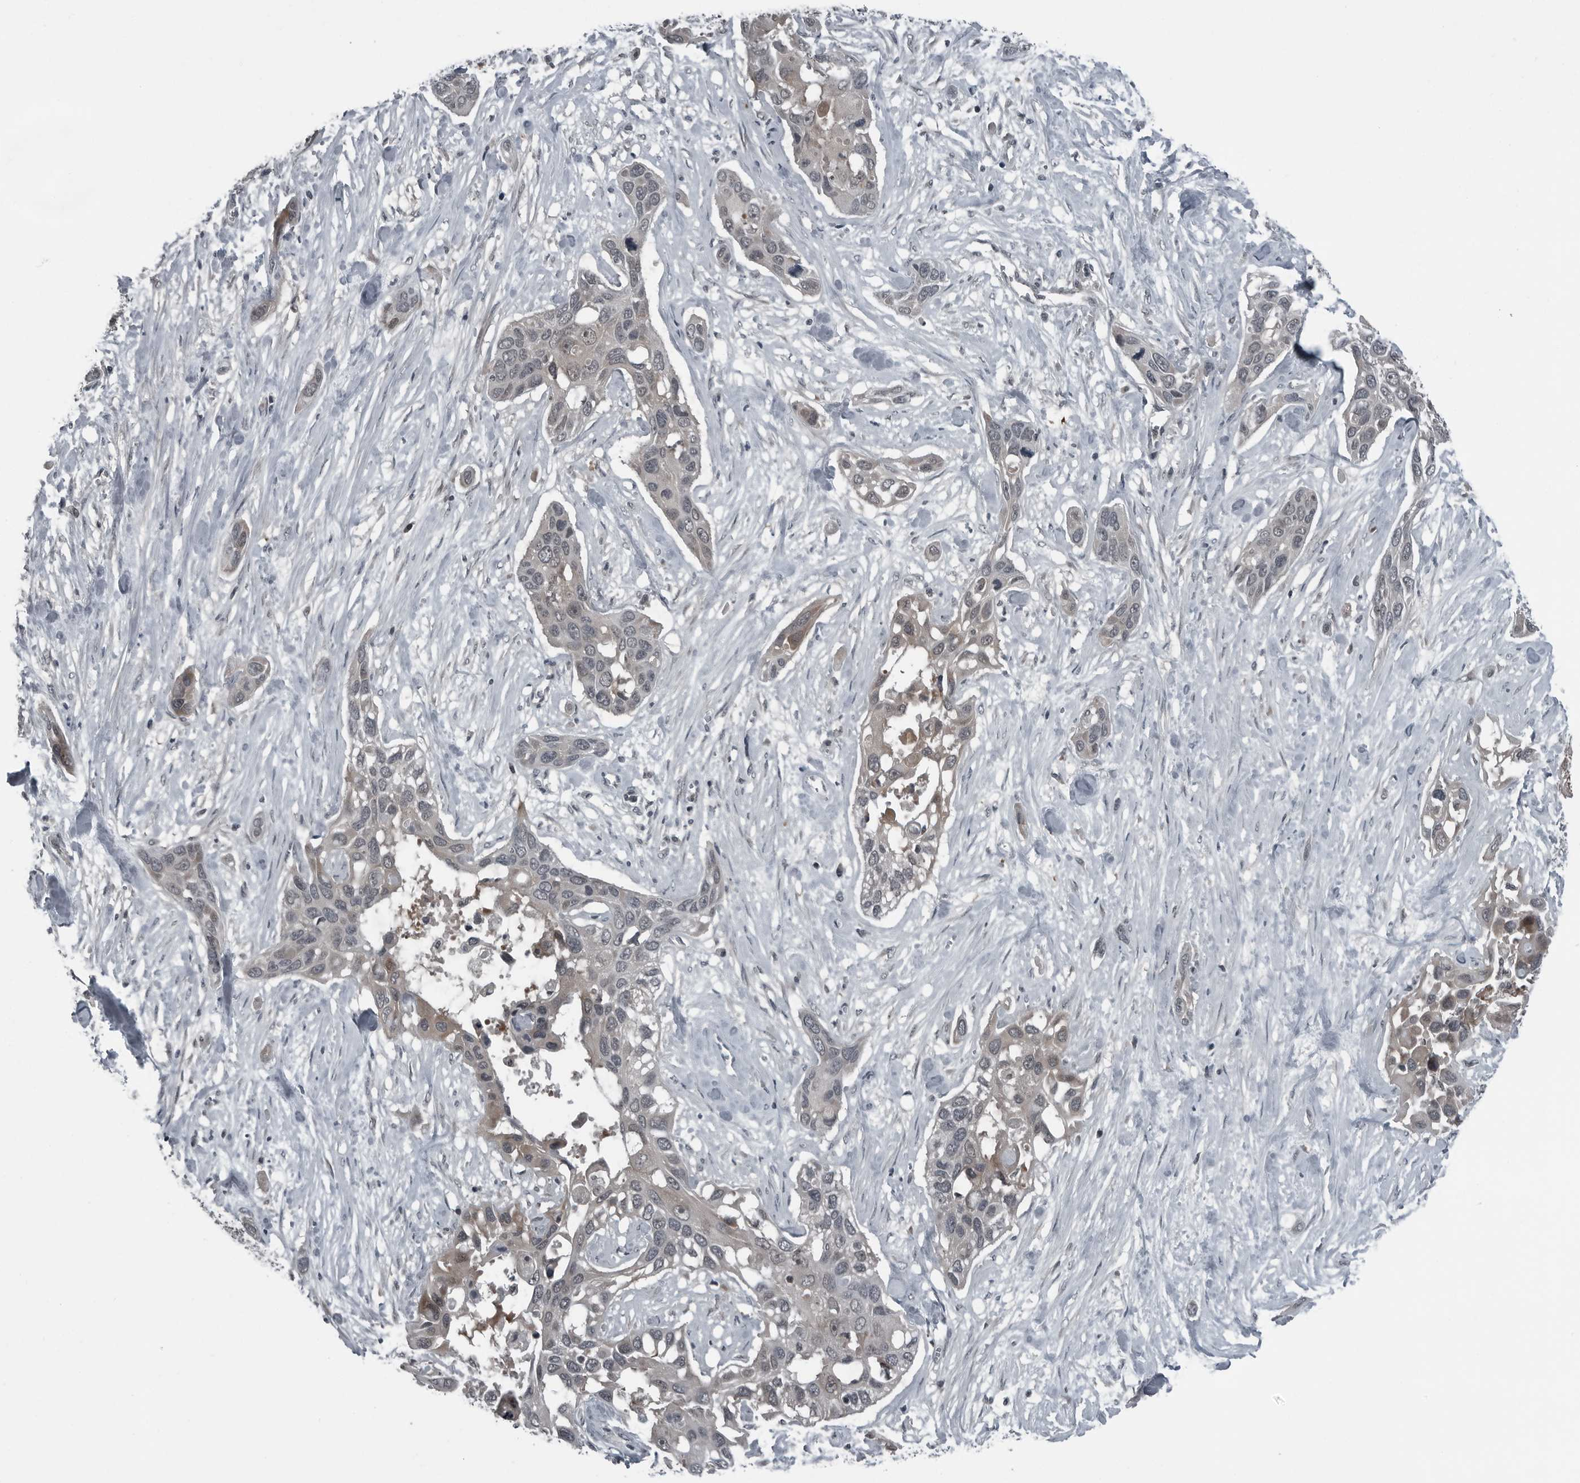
{"staining": {"intensity": "negative", "quantity": "none", "location": "none"}, "tissue": "pancreatic cancer", "cell_type": "Tumor cells", "image_type": "cancer", "snomed": [{"axis": "morphology", "description": "Adenocarcinoma, NOS"}, {"axis": "topography", "description": "Pancreas"}], "caption": "Tumor cells show no significant protein staining in pancreatic adenocarcinoma.", "gene": "GAK", "patient": {"sex": "female", "age": 60}}